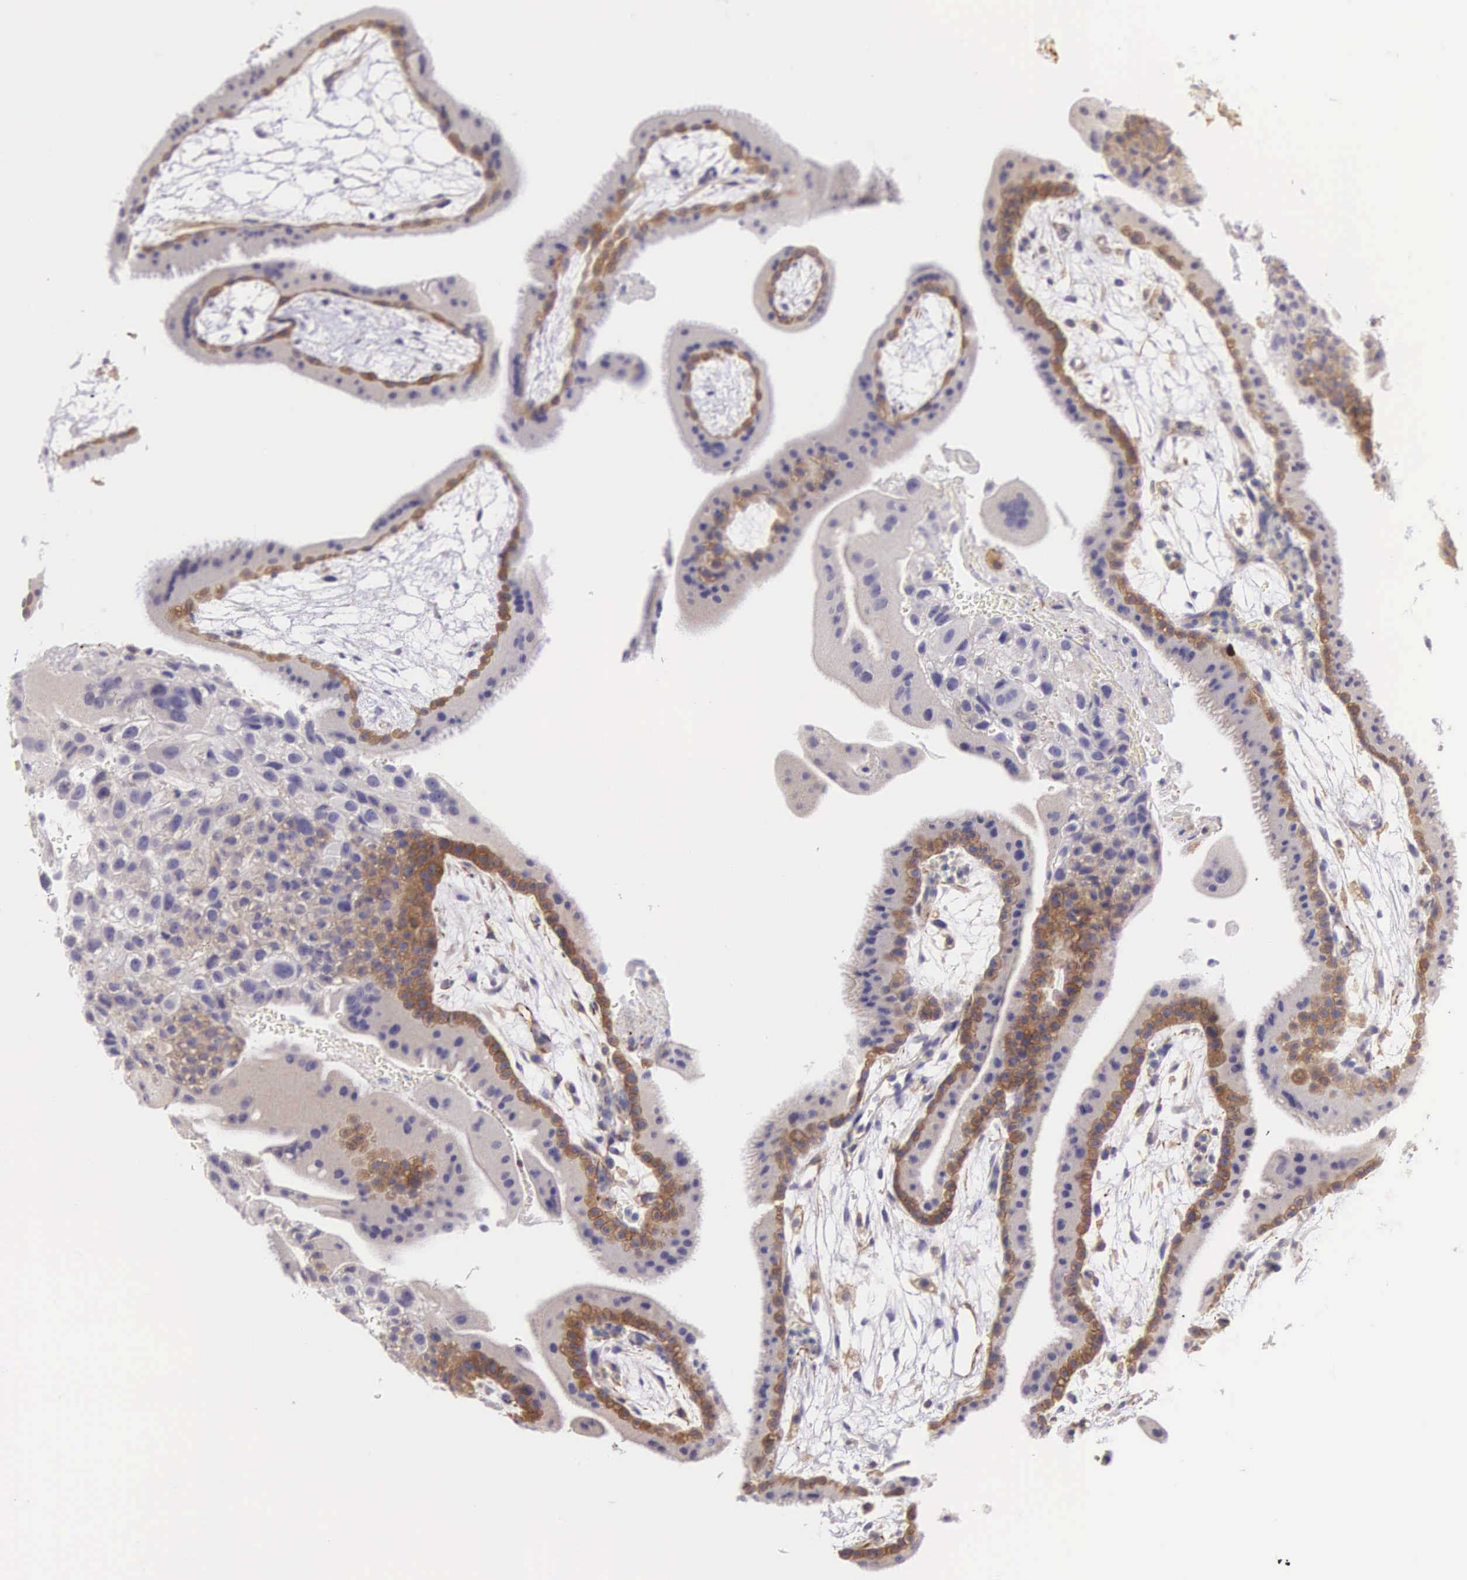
{"staining": {"intensity": "weak", "quantity": "<25%", "location": "cytoplasmic/membranous"}, "tissue": "placenta", "cell_type": "Decidual cells", "image_type": "normal", "snomed": [{"axis": "morphology", "description": "Normal tissue, NOS"}, {"axis": "topography", "description": "Placenta"}], "caption": "Decidual cells are negative for protein expression in benign human placenta. (DAB IHC visualized using brightfield microscopy, high magnification).", "gene": "OSBPL3", "patient": {"sex": "female", "age": 19}}